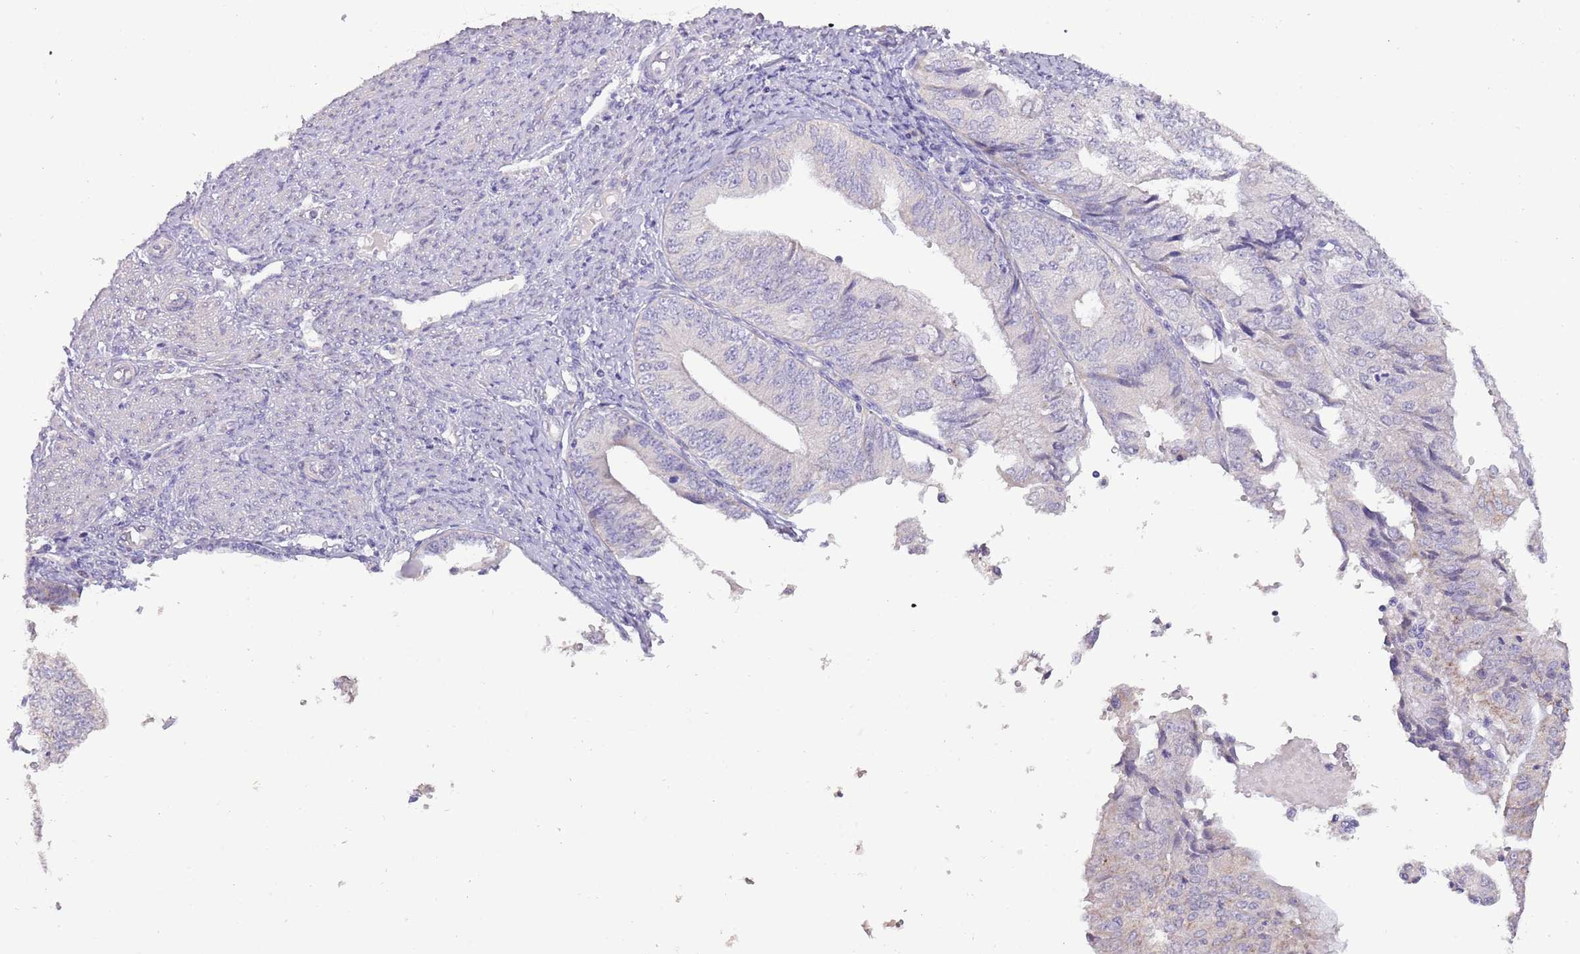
{"staining": {"intensity": "negative", "quantity": "none", "location": "none"}, "tissue": "endometrial cancer", "cell_type": "Tumor cells", "image_type": "cancer", "snomed": [{"axis": "morphology", "description": "Adenocarcinoma, NOS"}, {"axis": "topography", "description": "Endometrium"}], "caption": "IHC histopathology image of adenocarcinoma (endometrial) stained for a protein (brown), which shows no positivity in tumor cells. Brightfield microscopy of IHC stained with DAB (3,3'-diaminobenzidine) (brown) and hematoxylin (blue), captured at high magnification.", "gene": "ZNF658", "patient": {"sex": "female", "age": 68}}